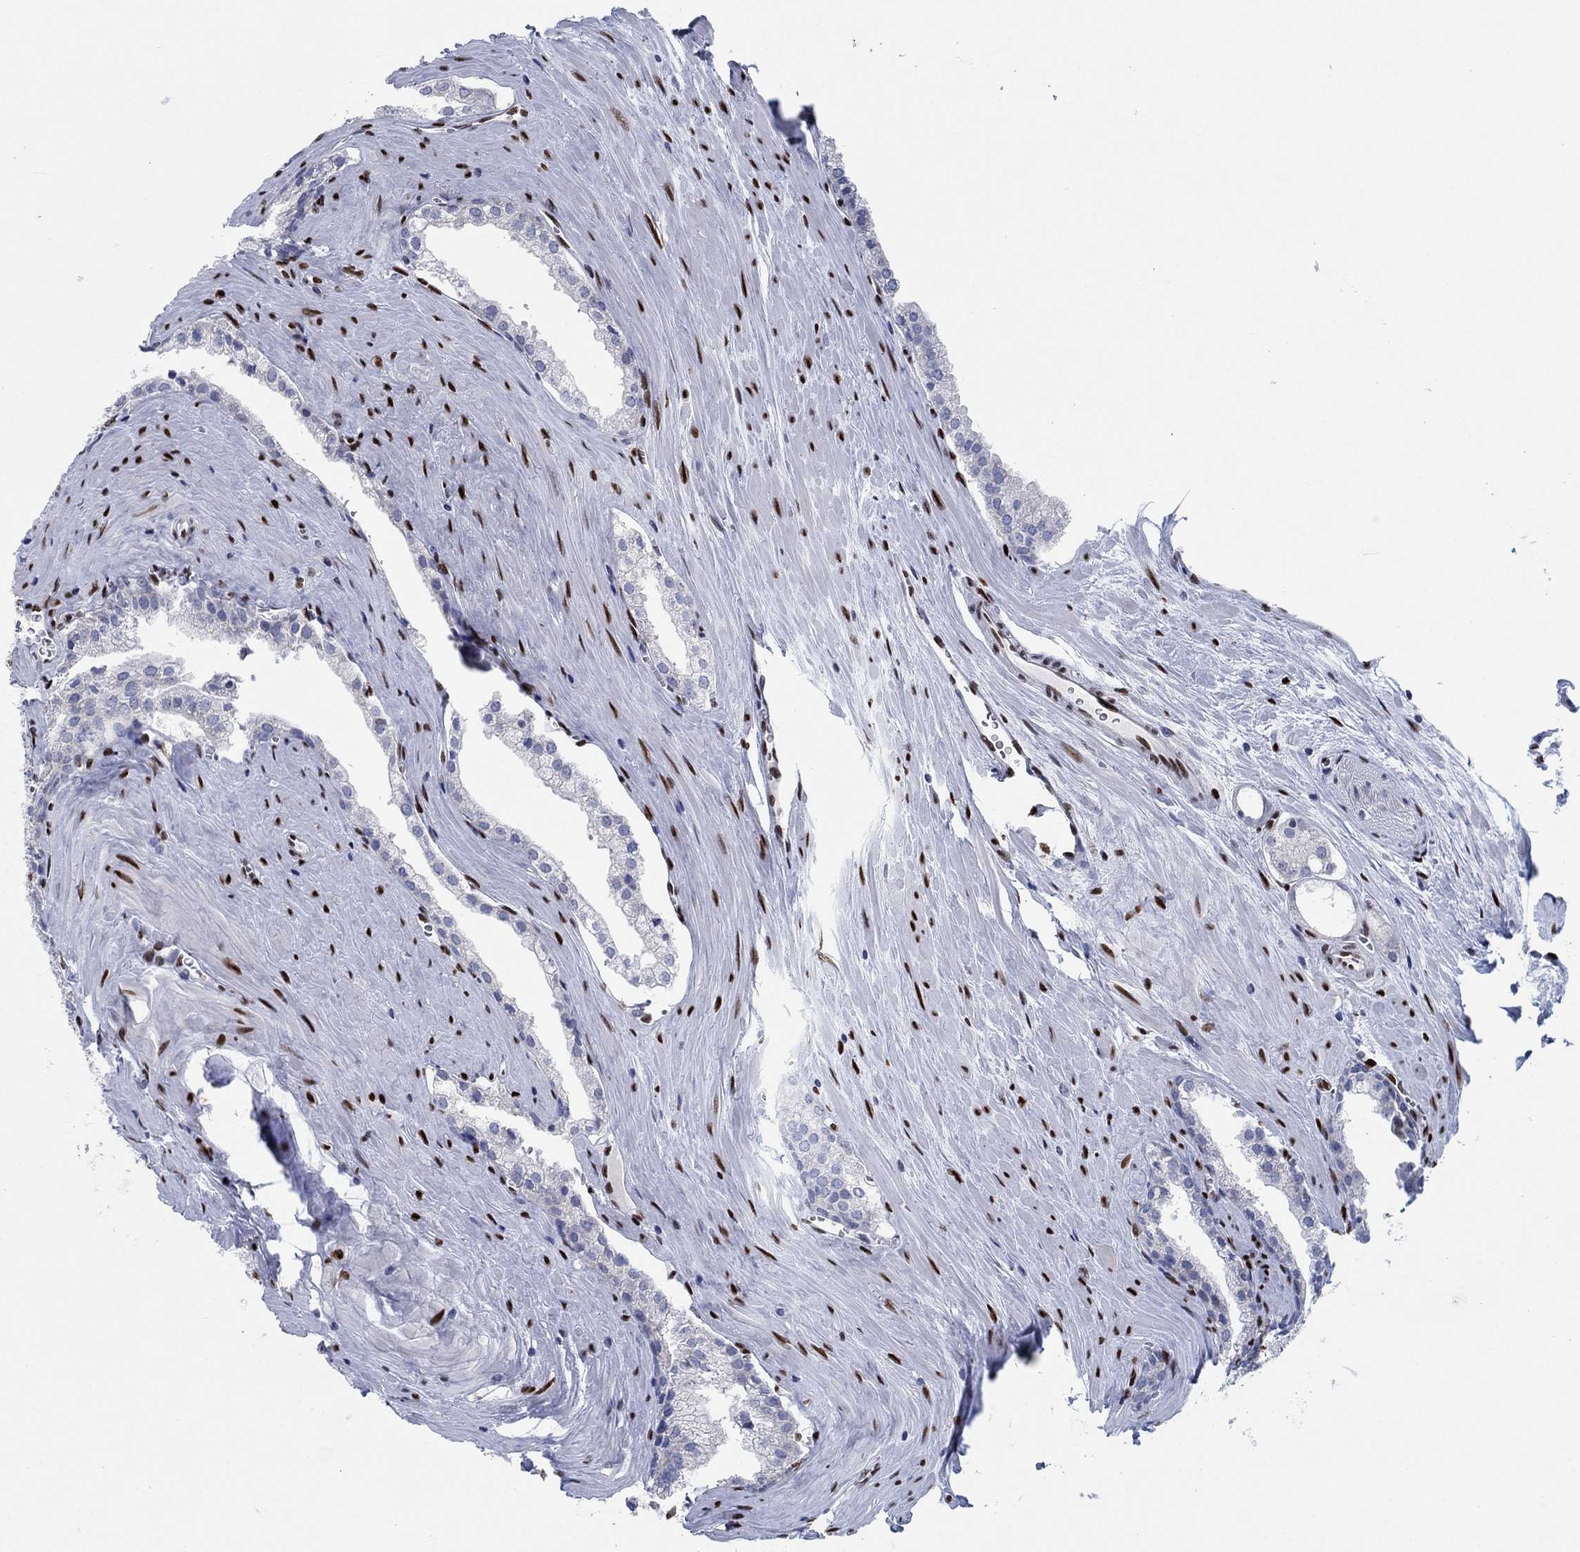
{"staining": {"intensity": "negative", "quantity": "none", "location": "none"}, "tissue": "prostate cancer", "cell_type": "Tumor cells", "image_type": "cancer", "snomed": [{"axis": "morphology", "description": "Adenocarcinoma, NOS"}, {"axis": "topography", "description": "Prostate"}], "caption": "Immunohistochemistry (IHC) image of prostate adenocarcinoma stained for a protein (brown), which reveals no staining in tumor cells.", "gene": "ZEB1", "patient": {"sex": "male", "age": 72}}